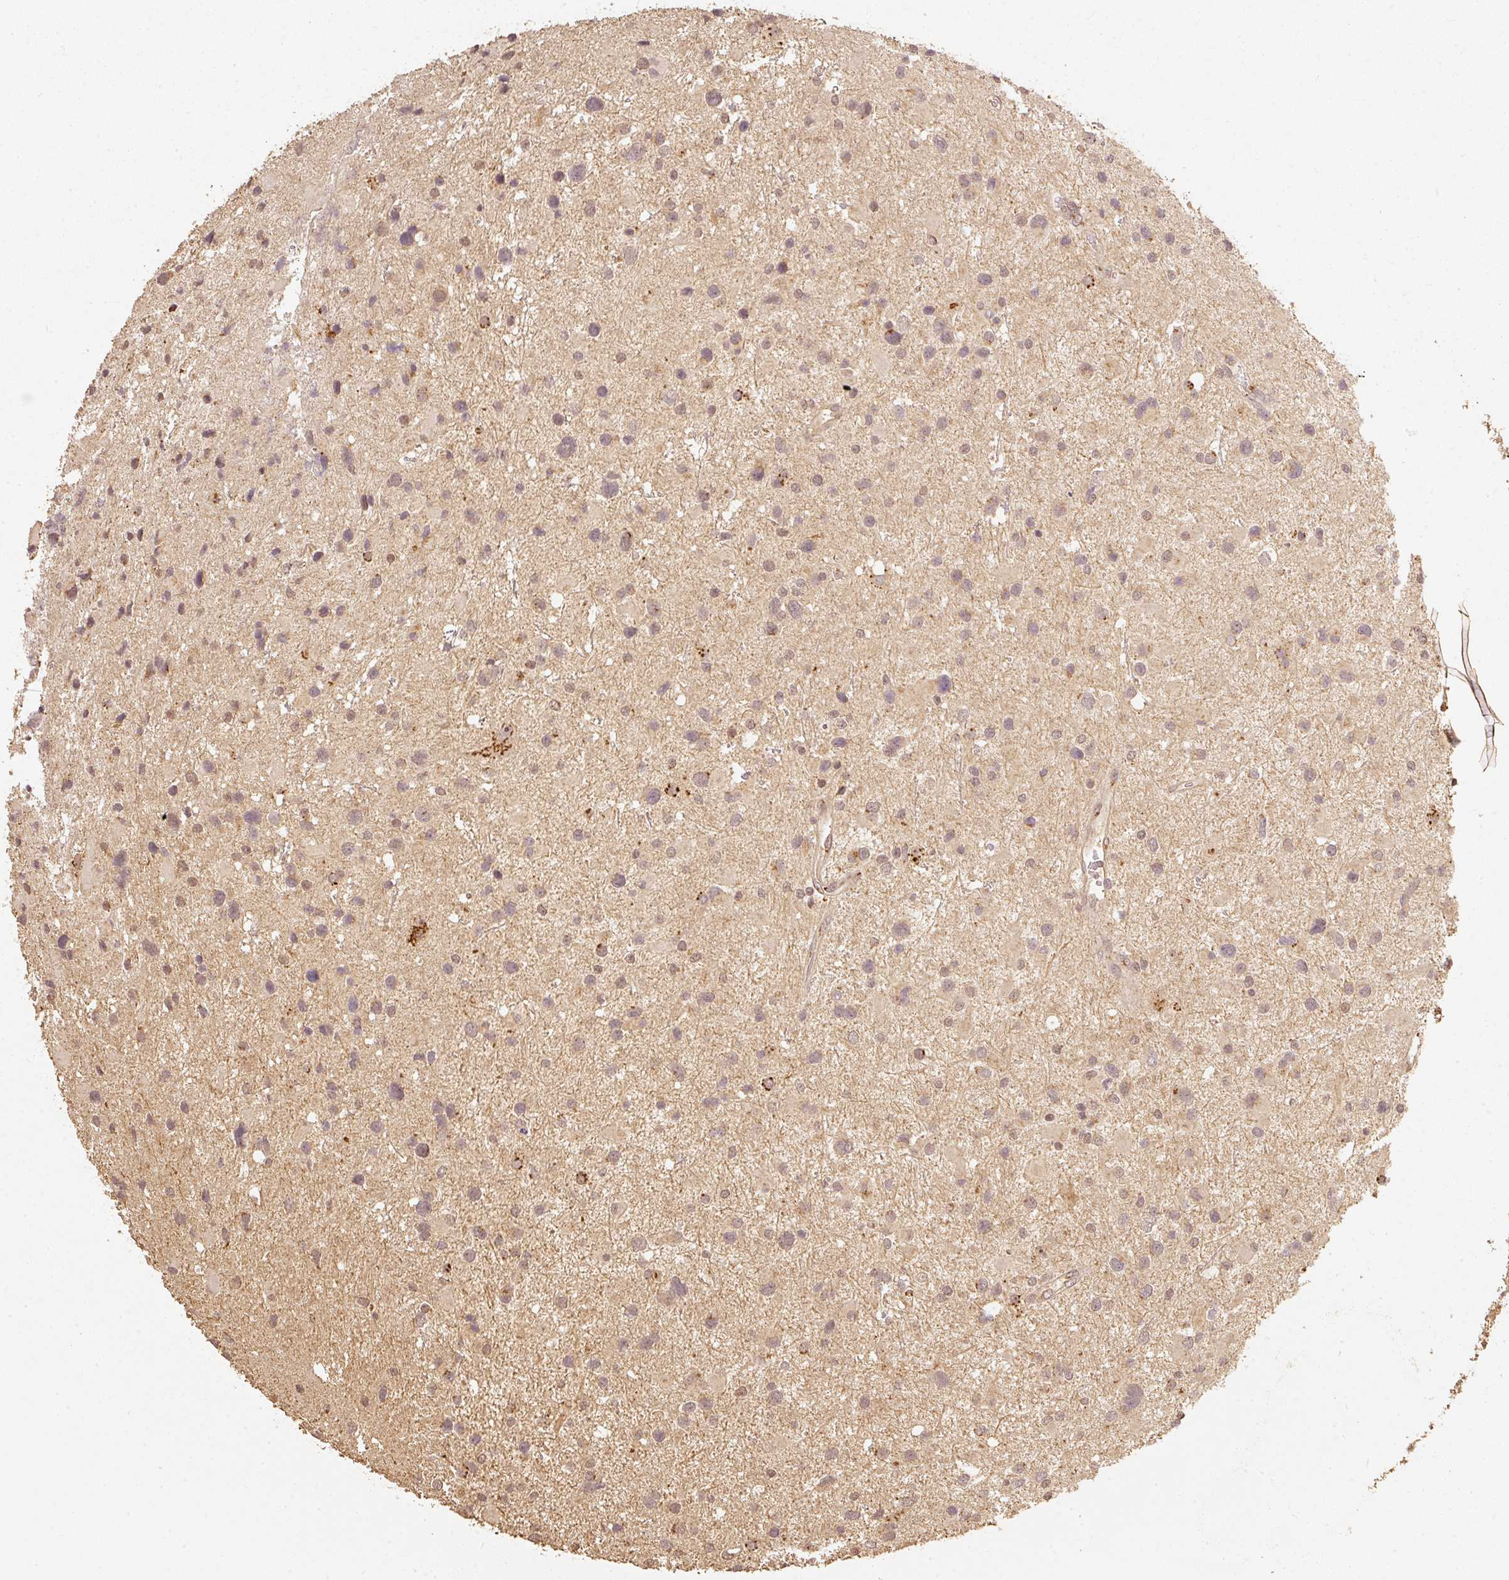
{"staining": {"intensity": "negative", "quantity": "none", "location": "none"}, "tissue": "glioma", "cell_type": "Tumor cells", "image_type": "cancer", "snomed": [{"axis": "morphology", "description": "Glioma, malignant, Low grade"}, {"axis": "topography", "description": "Brain"}], "caption": "IHC image of human malignant glioma (low-grade) stained for a protein (brown), which displays no staining in tumor cells.", "gene": "FUT8", "patient": {"sex": "female", "age": 32}}